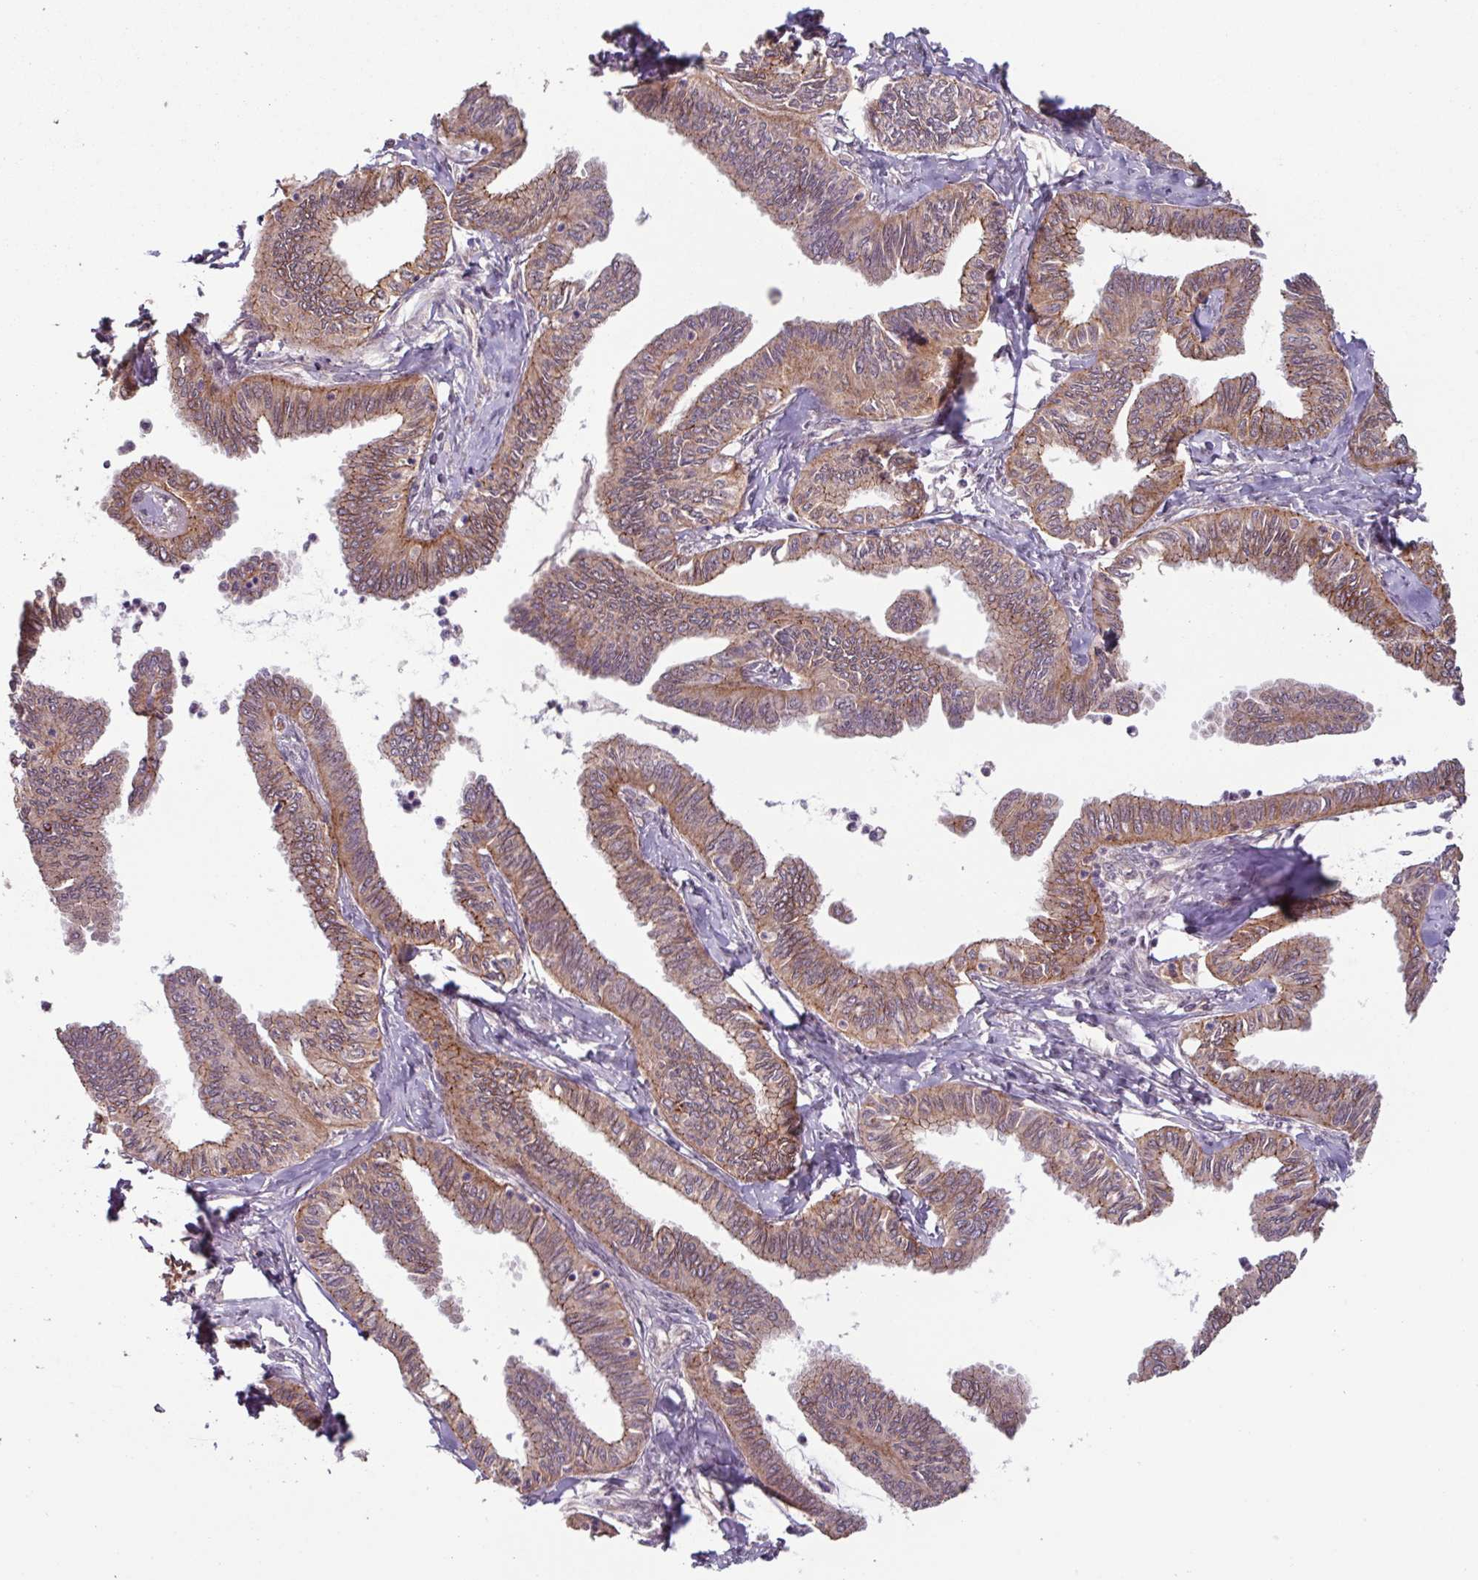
{"staining": {"intensity": "moderate", "quantity": ">75%", "location": "cytoplasmic/membranous"}, "tissue": "ovarian cancer", "cell_type": "Tumor cells", "image_type": "cancer", "snomed": [{"axis": "morphology", "description": "Carcinoma, endometroid"}, {"axis": "topography", "description": "Ovary"}], "caption": "Approximately >75% of tumor cells in endometroid carcinoma (ovarian) exhibit moderate cytoplasmic/membranous protein staining as visualized by brown immunohistochemical staining.", "gene": "TMEM88", "patient": {"sex": "female", "age": 70}}